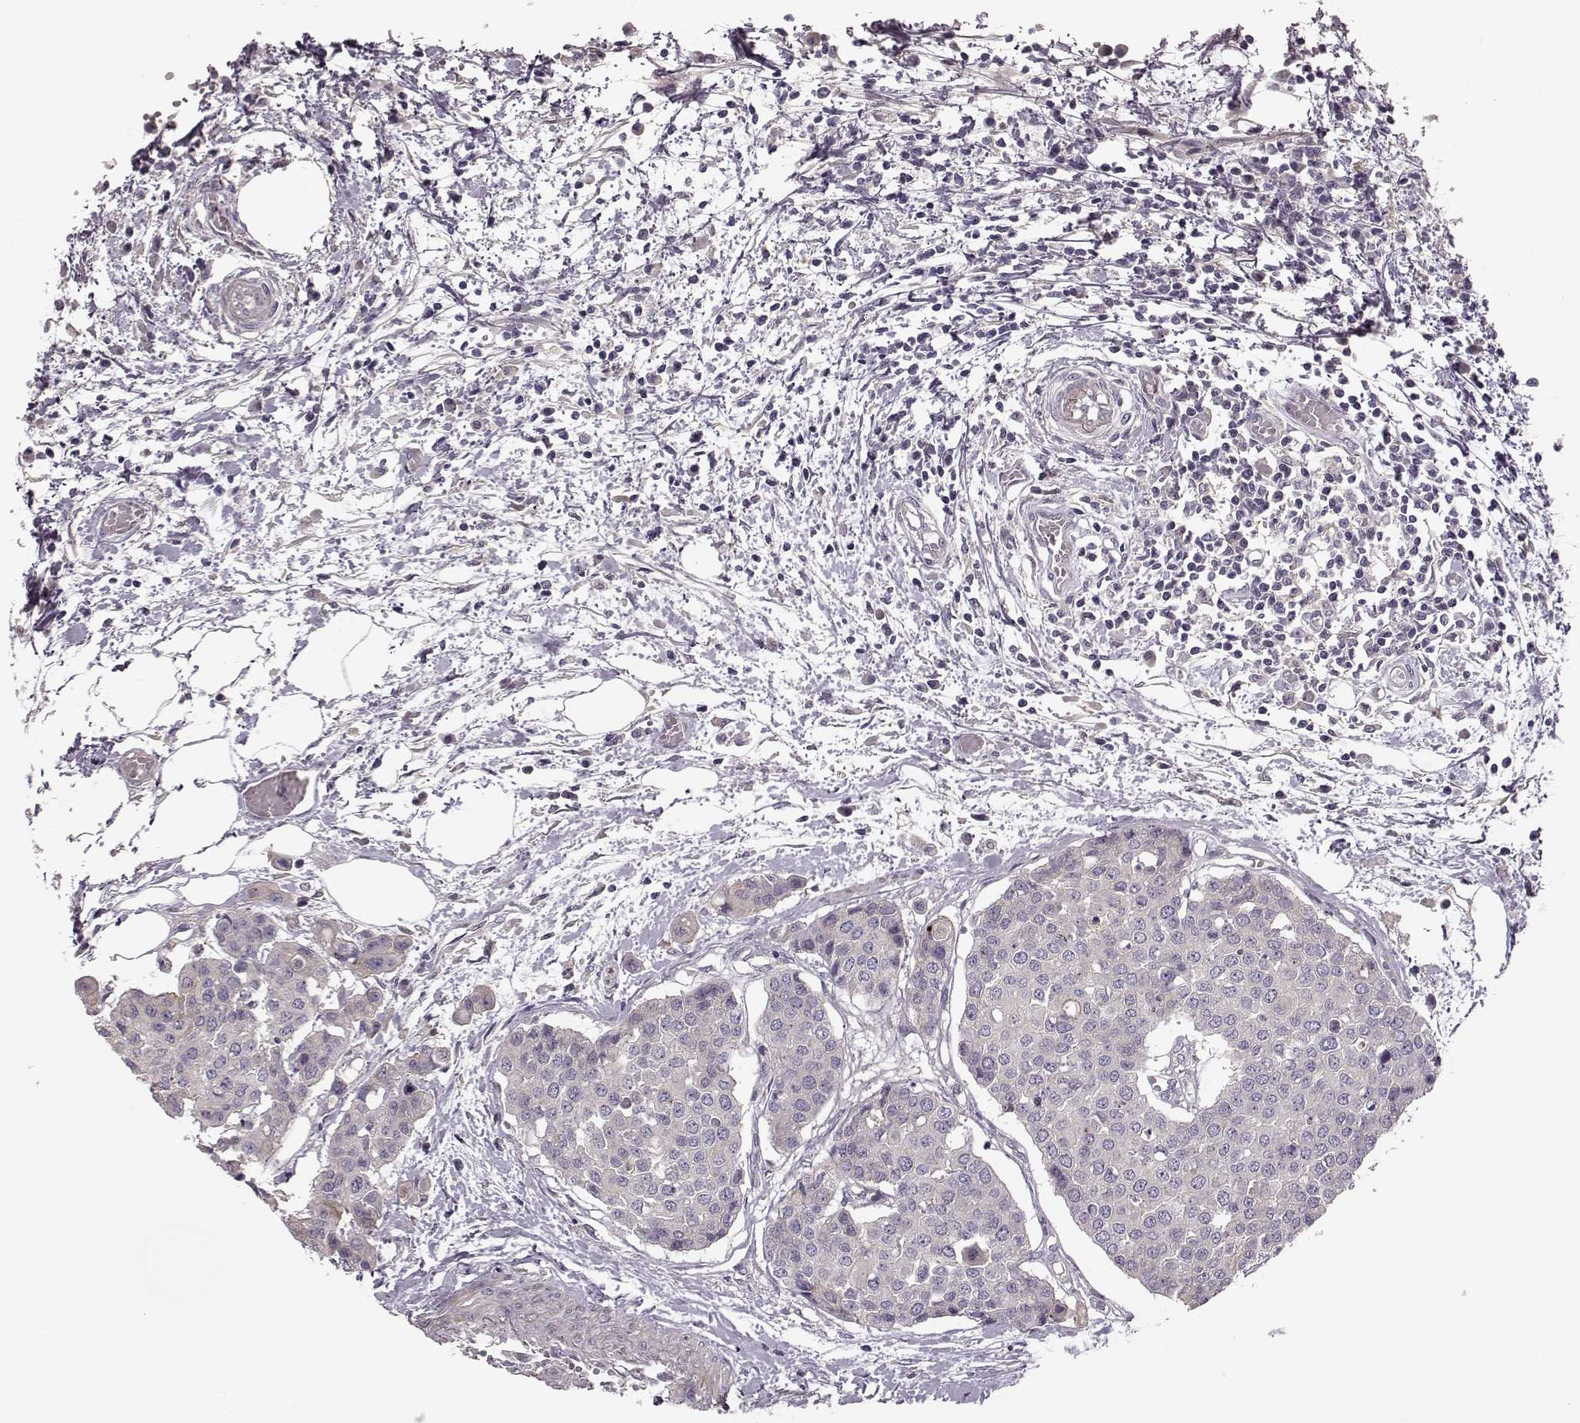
{"staining": {"intensity": "negative", "quantity": "none", "location": "none"}, "tissue": "carcinoid", "cell_type": "Tumor cells", "image_type": "cancer", "snomed": [{"axis": "morphology", "description": "Carcinoid, malignant, NOS"}, {"axis": "topography", "description": "Colon"}], "caption": "The micrograph exhibits no staining of tumor cells in carcinoid. The staining was performed using DAB (3,3'-diaminobenzidine) to visualize the protein expression in brown, while the nuclei were stained in blue with hematoxylin (Magnification: 20x).", "gene": "MTR", "patient": {"sex": "male", "age": 81}}